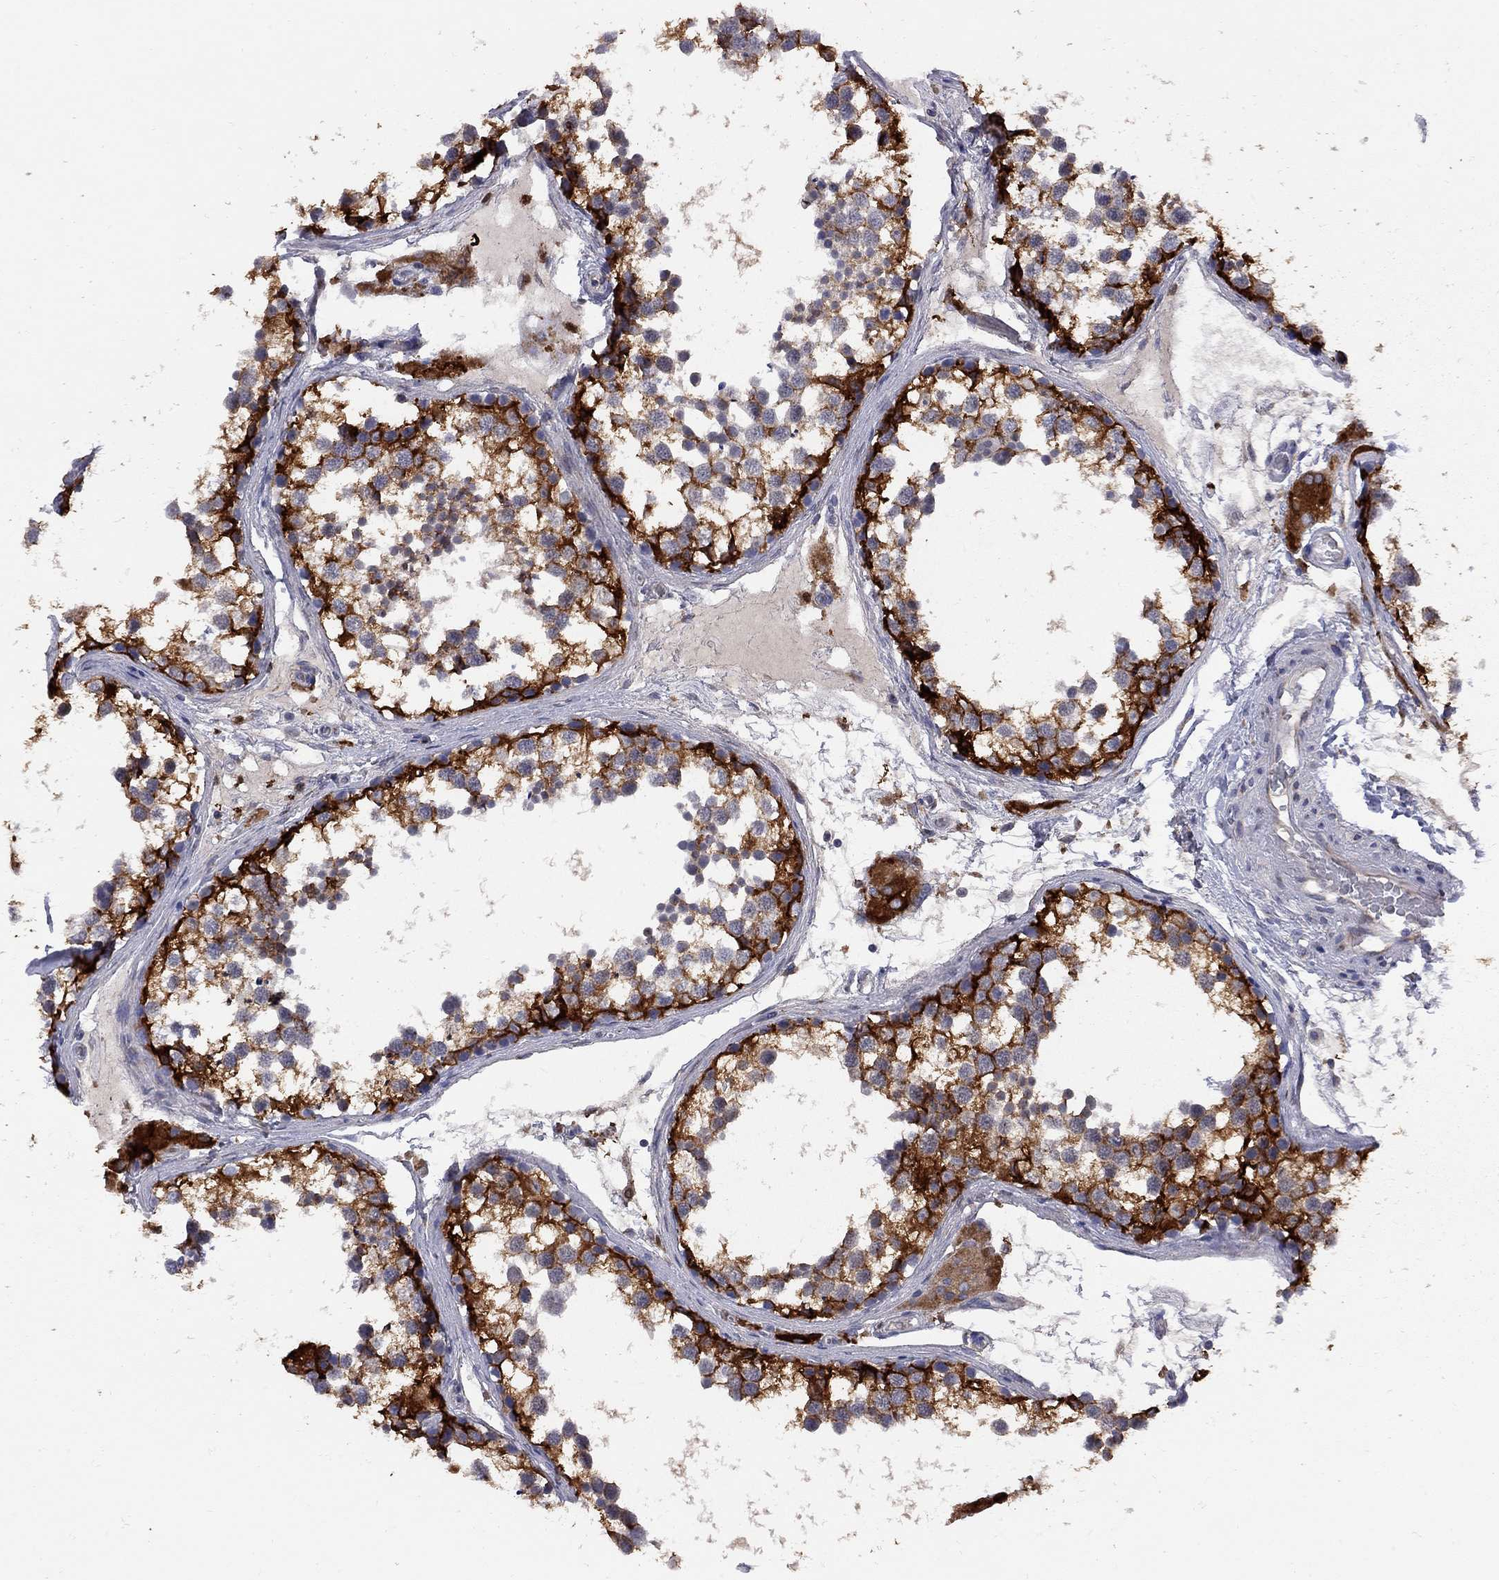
{"staining": {"intensity": "strong", "quantity": "25%-75%", "location": "cytoplasmic/membranous"}, "tissue": "testis", "cell_type": "Cells in seminiferous ducts", "image_type": "normal", "snomed": [{"axis": "morphology", "description": "Normal tissue, NOS"}, {"axis": "morphology", "description": "Seminoma, NOS"}, {"axis": "topography", "description": "Testis"}], "caption": "A high amount of strong cytoplasmic/membranous expression is seen in approximately 25%-75% of cells in seminiferous ducts in unremarkable testis.", "gene": "MTHFR", "patient": {"sex": "male", "age": 65}}